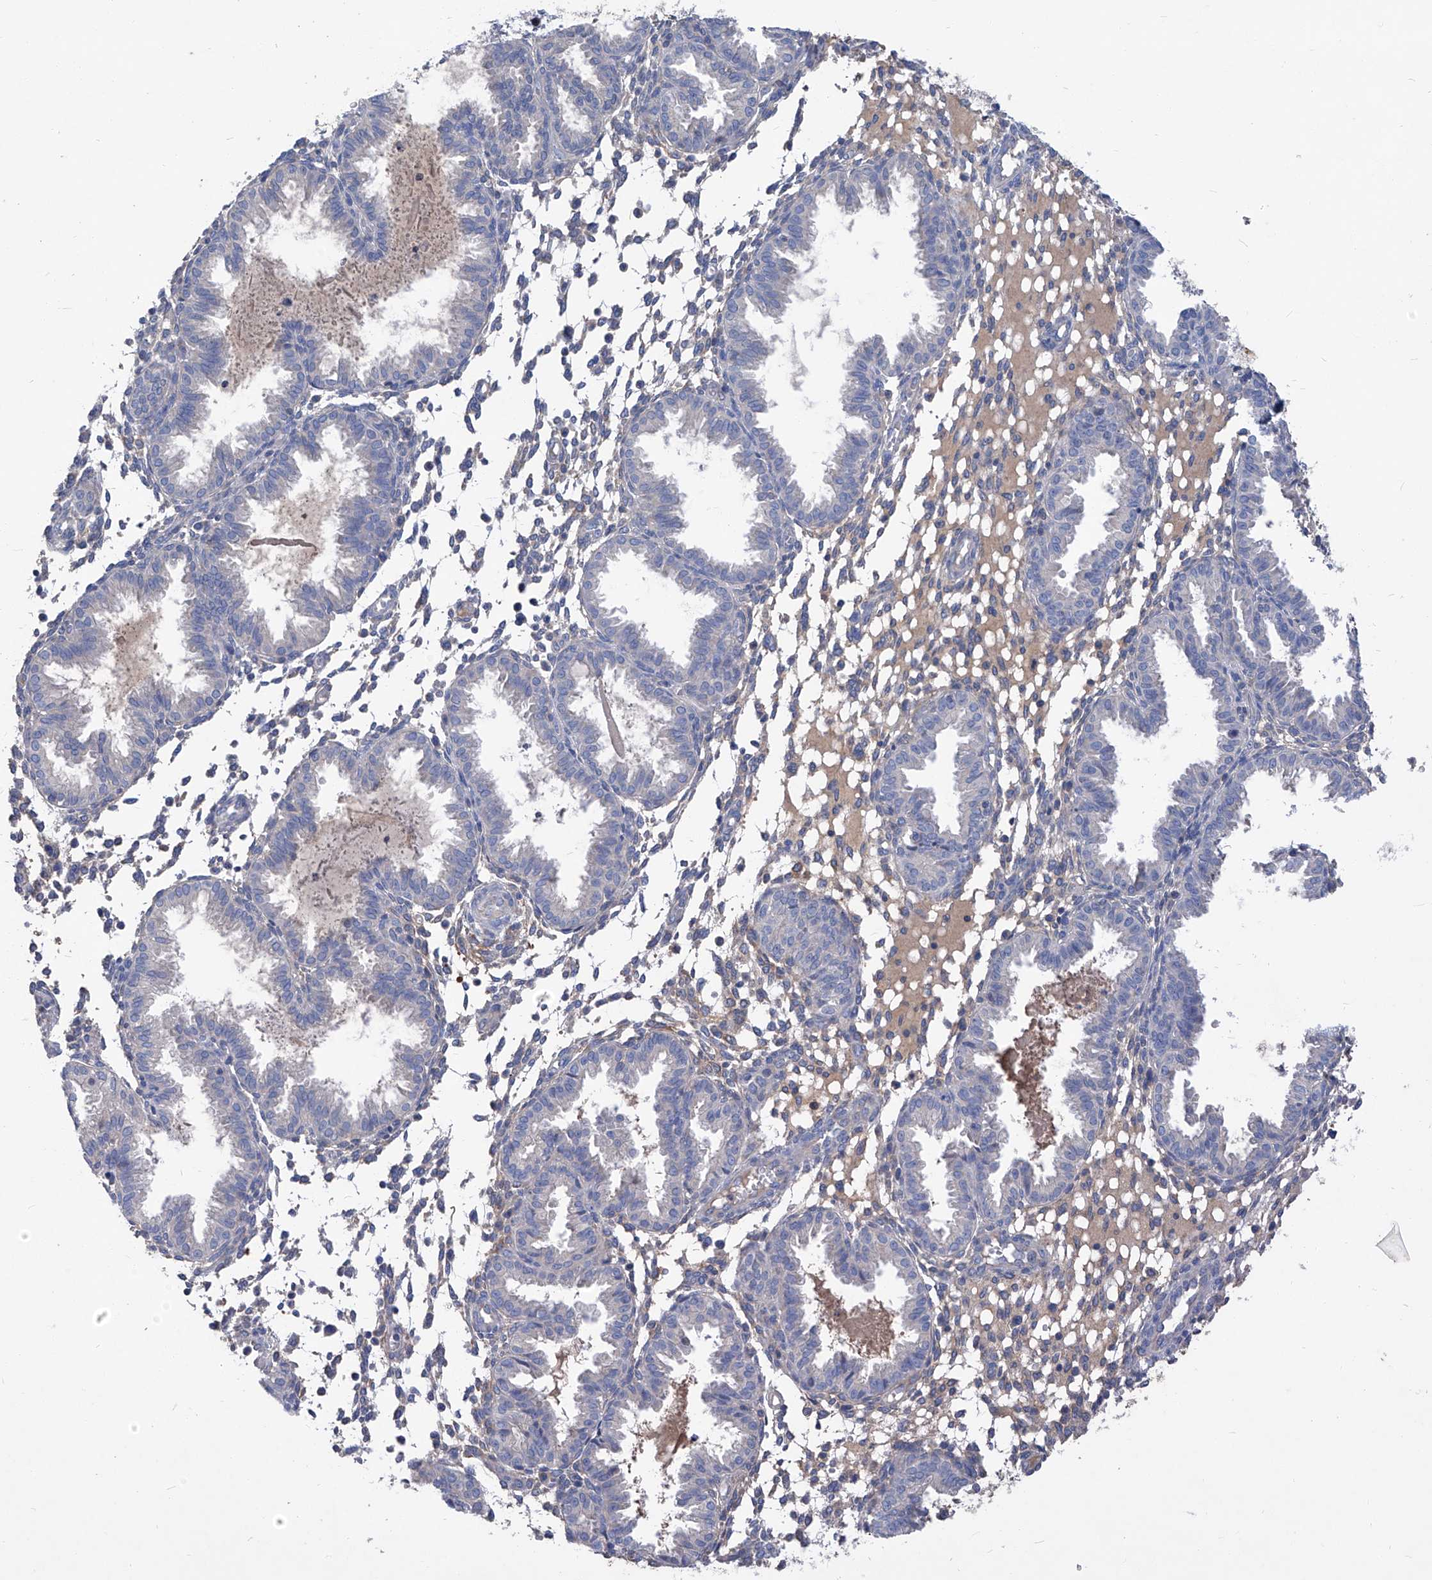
{"staining": {"intensity": "negative", "quantity": "none", "location": "none"}, "tissue": "endometrium", "cell_type": "Cells in endometrial stroma", "image_type": "normal", "snomed": [{"axis": "morphology", "description": "Normal tissue, NOS"}, {"axis": "topography", "description": "Endometrium"}], "caption": "This image is of normal endometrium stained with immunohistochemistry (IHC) to label a protein in brown with the nuclei are counter-stained blue. There is no positivity in cells in endometrial stroma. The staining was performed using DAB (3,3'-diaminobenzidine) to visualize the protein expression in brown, while the nuclei were stained in blue with hematoxylin (Magnification: 20x).", "gene": "EPHA8", "patient": {"sex": "female", "age": 33}}